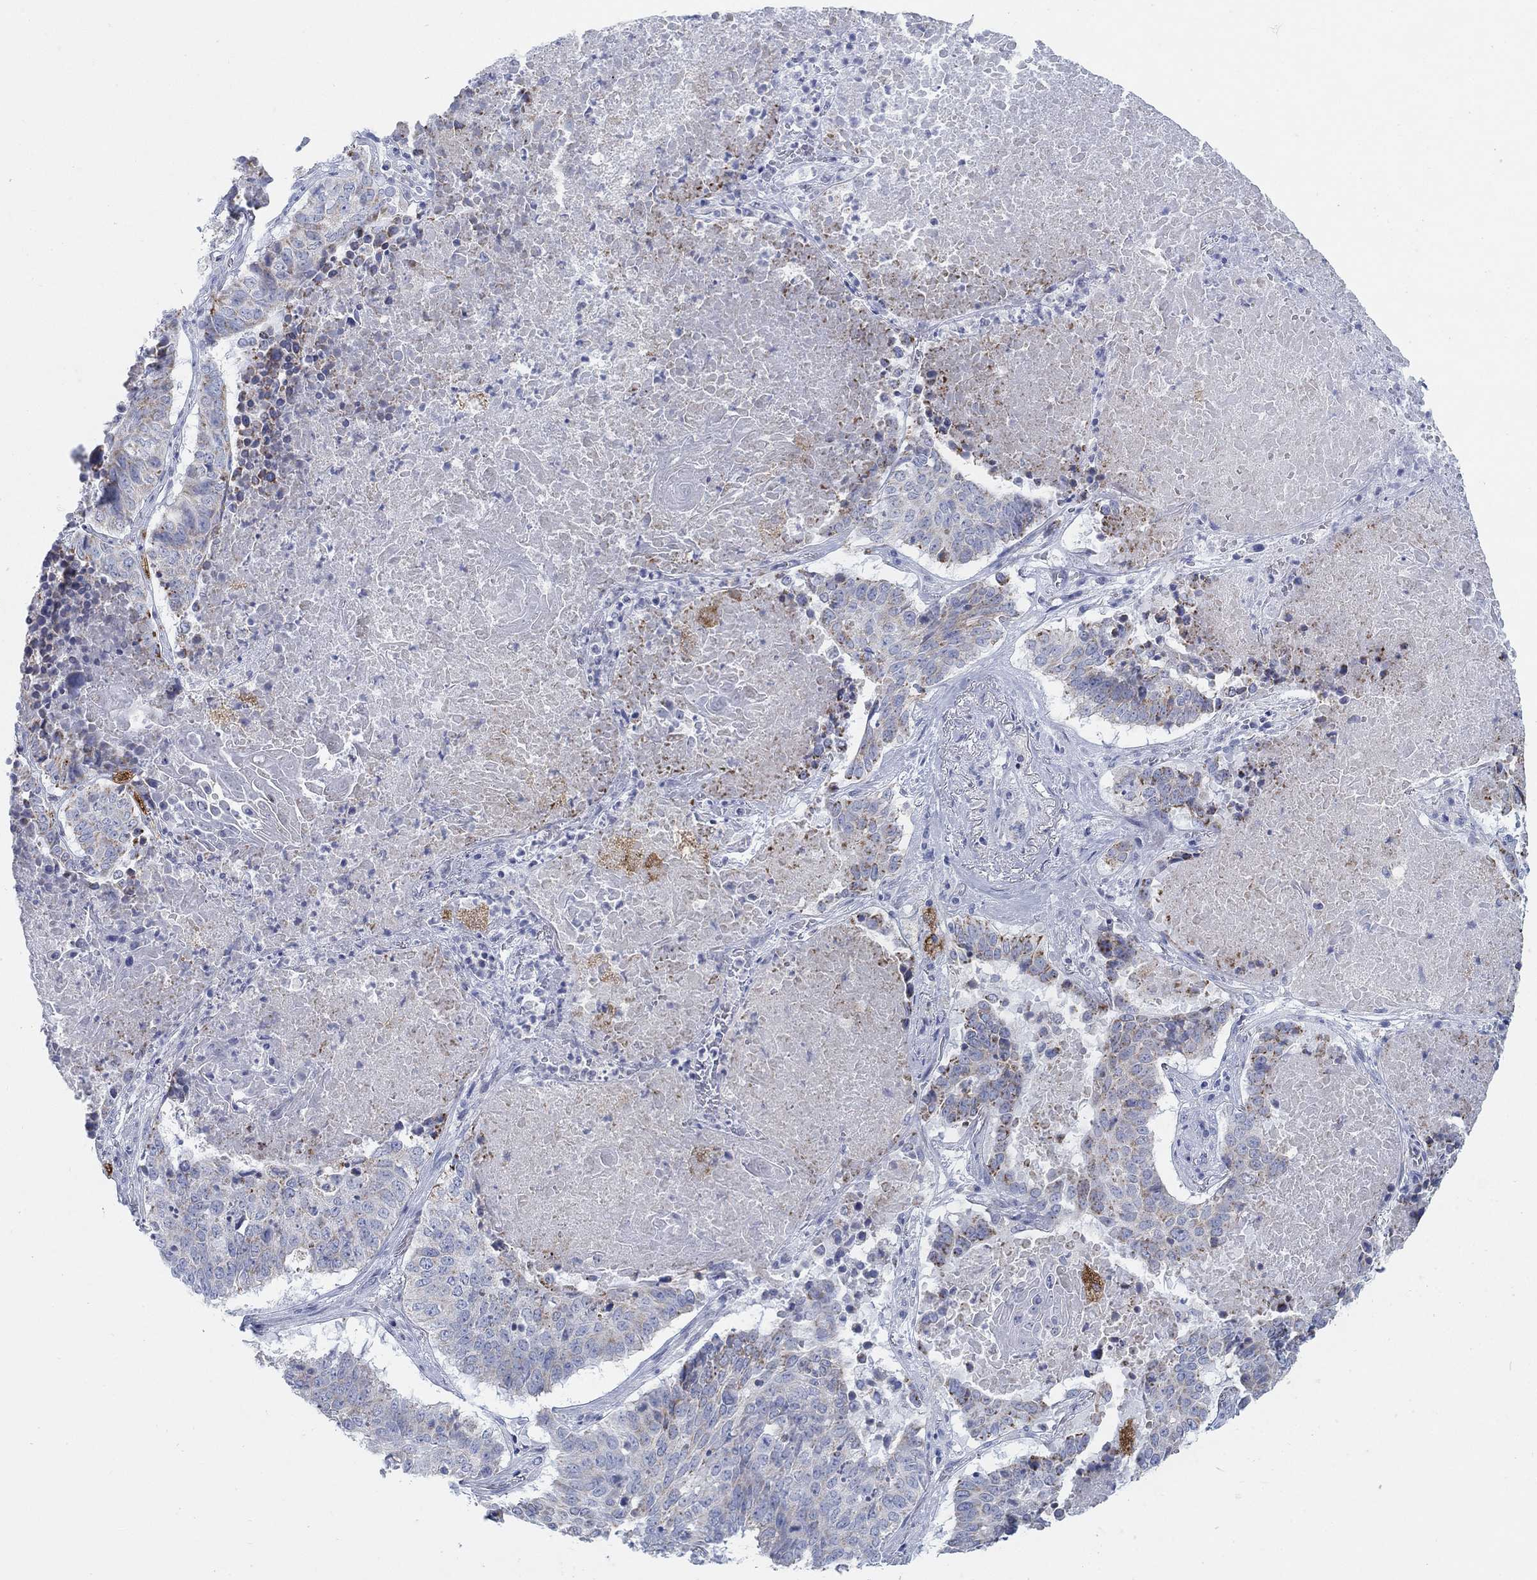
{"staining": {"intensity": "negative", "quantity": "none", "location": "none"}, "tissue": "lung cancer", "cell_type": "Tumor cells", "image_type": "cancer", "snomed": [{"axis": "morphology", "description": "Squamous cell carcinoma, NOS"}, {"axis": "topography", "description": "Lung"}], "caption": "DAB immunohistochemical staining of human lung squamous cell carcinoma displays no significant expression in tumor cells. Brightfield microscopy of IHC stained with DAB (3,3'-diaminobenzidine) (brown) and hematoxylin (blue), captured at high magnification.", "gene": "SCCPDH", "patient": {"sex": "male", "age": 64}}